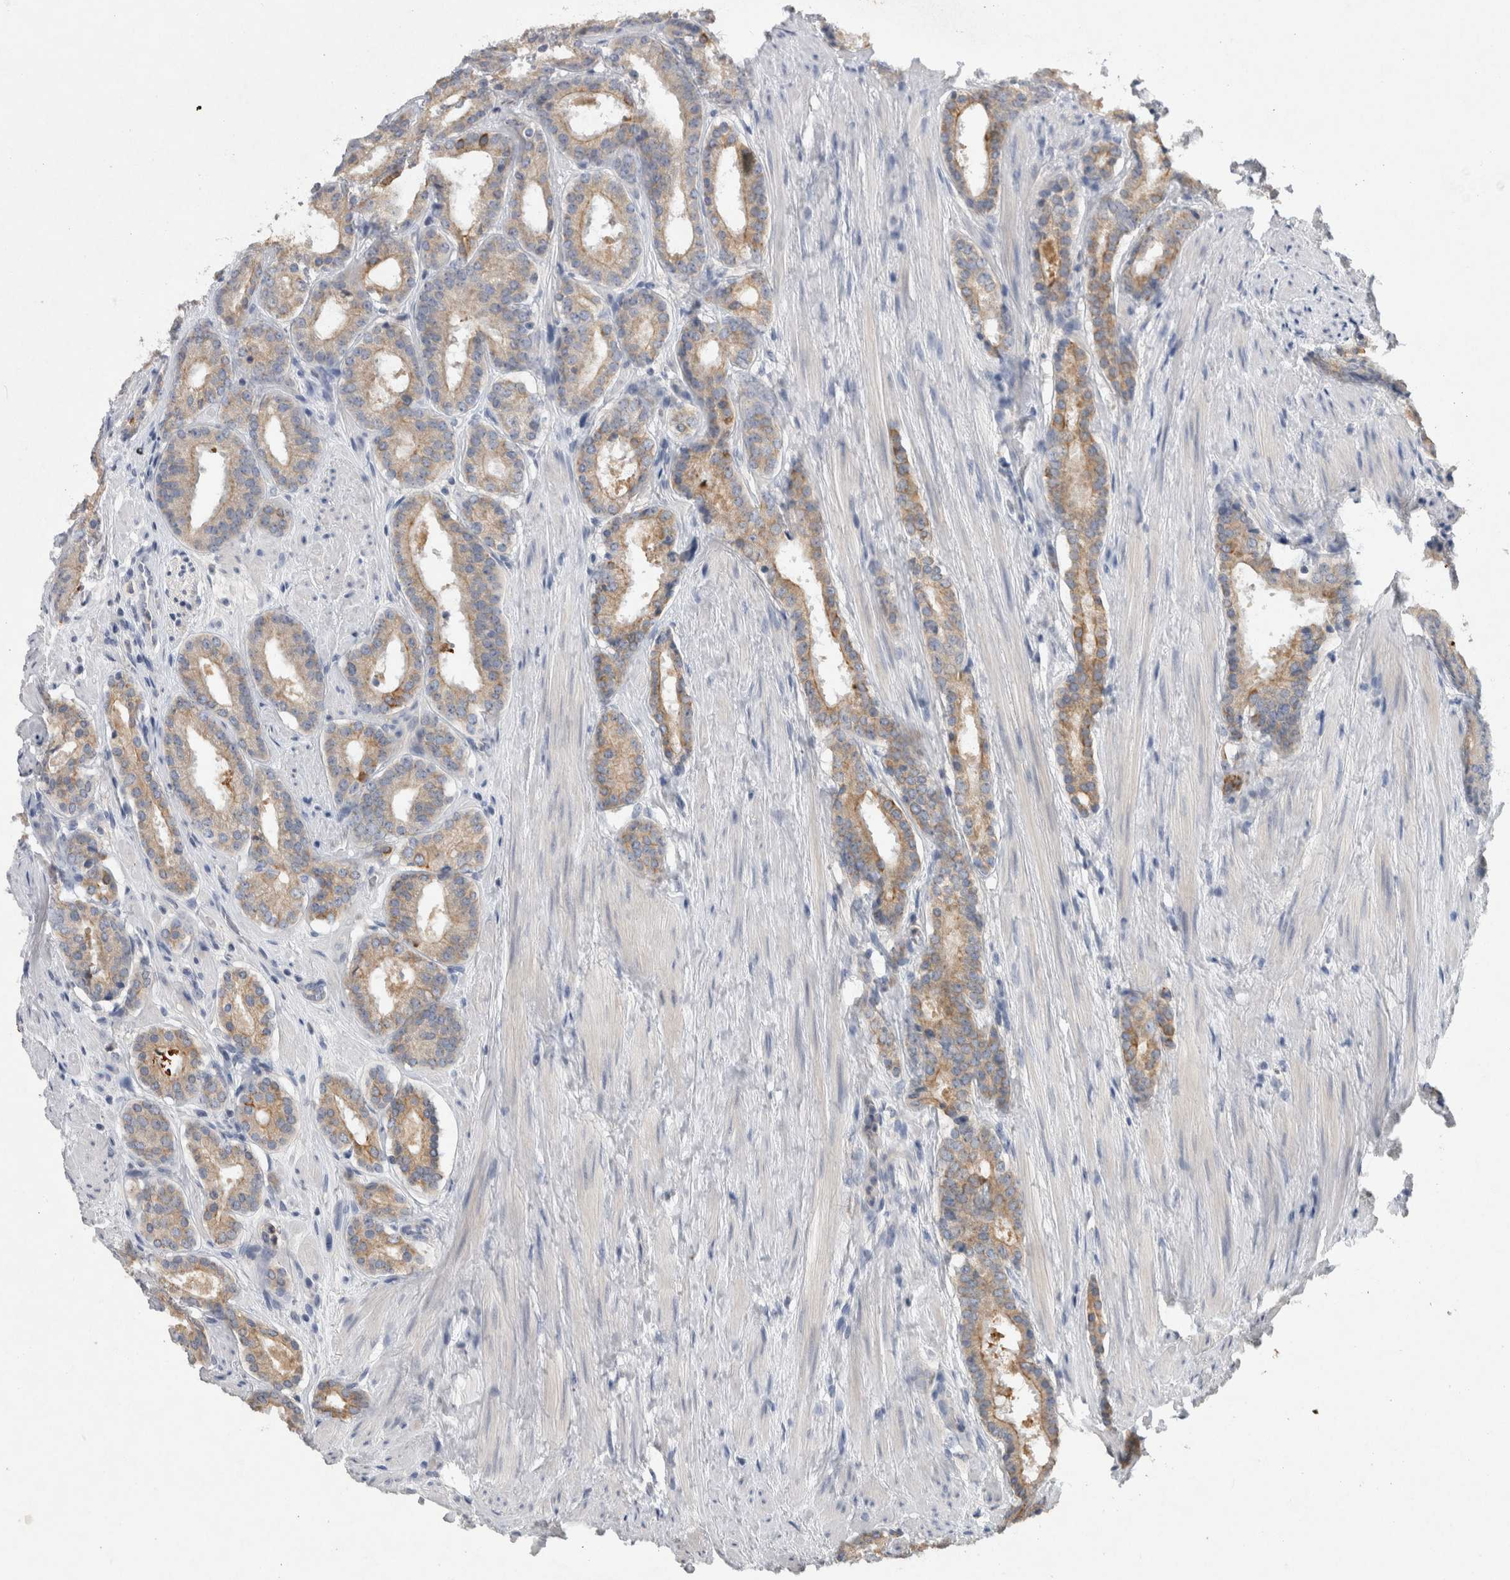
{"staining": {"intensity": "moderate", "quantity": "25%-75%", "location": "cytoplasmic/membranous"}, "tissue": "prostate cancer", "cell_type": "Tumor cells", "image_type": "cancer", "snomed": [{"axis": "morphology", "description": "Adenocarcinoma, Low grade"}, {"axis": "topography", "description": "Prostate"}], "caption": "Moderate cytoplasmic/membranous staining is appreciated in approximately 25%-75% of tumor cells in prostate low-grade adenocarcinoma. (DAB (3,3'-diaminobenzidine) IHC with brightfield microscopy, high magnification).", "gene": "HEXD", "patient": {"sex": "male", "age": 69}}